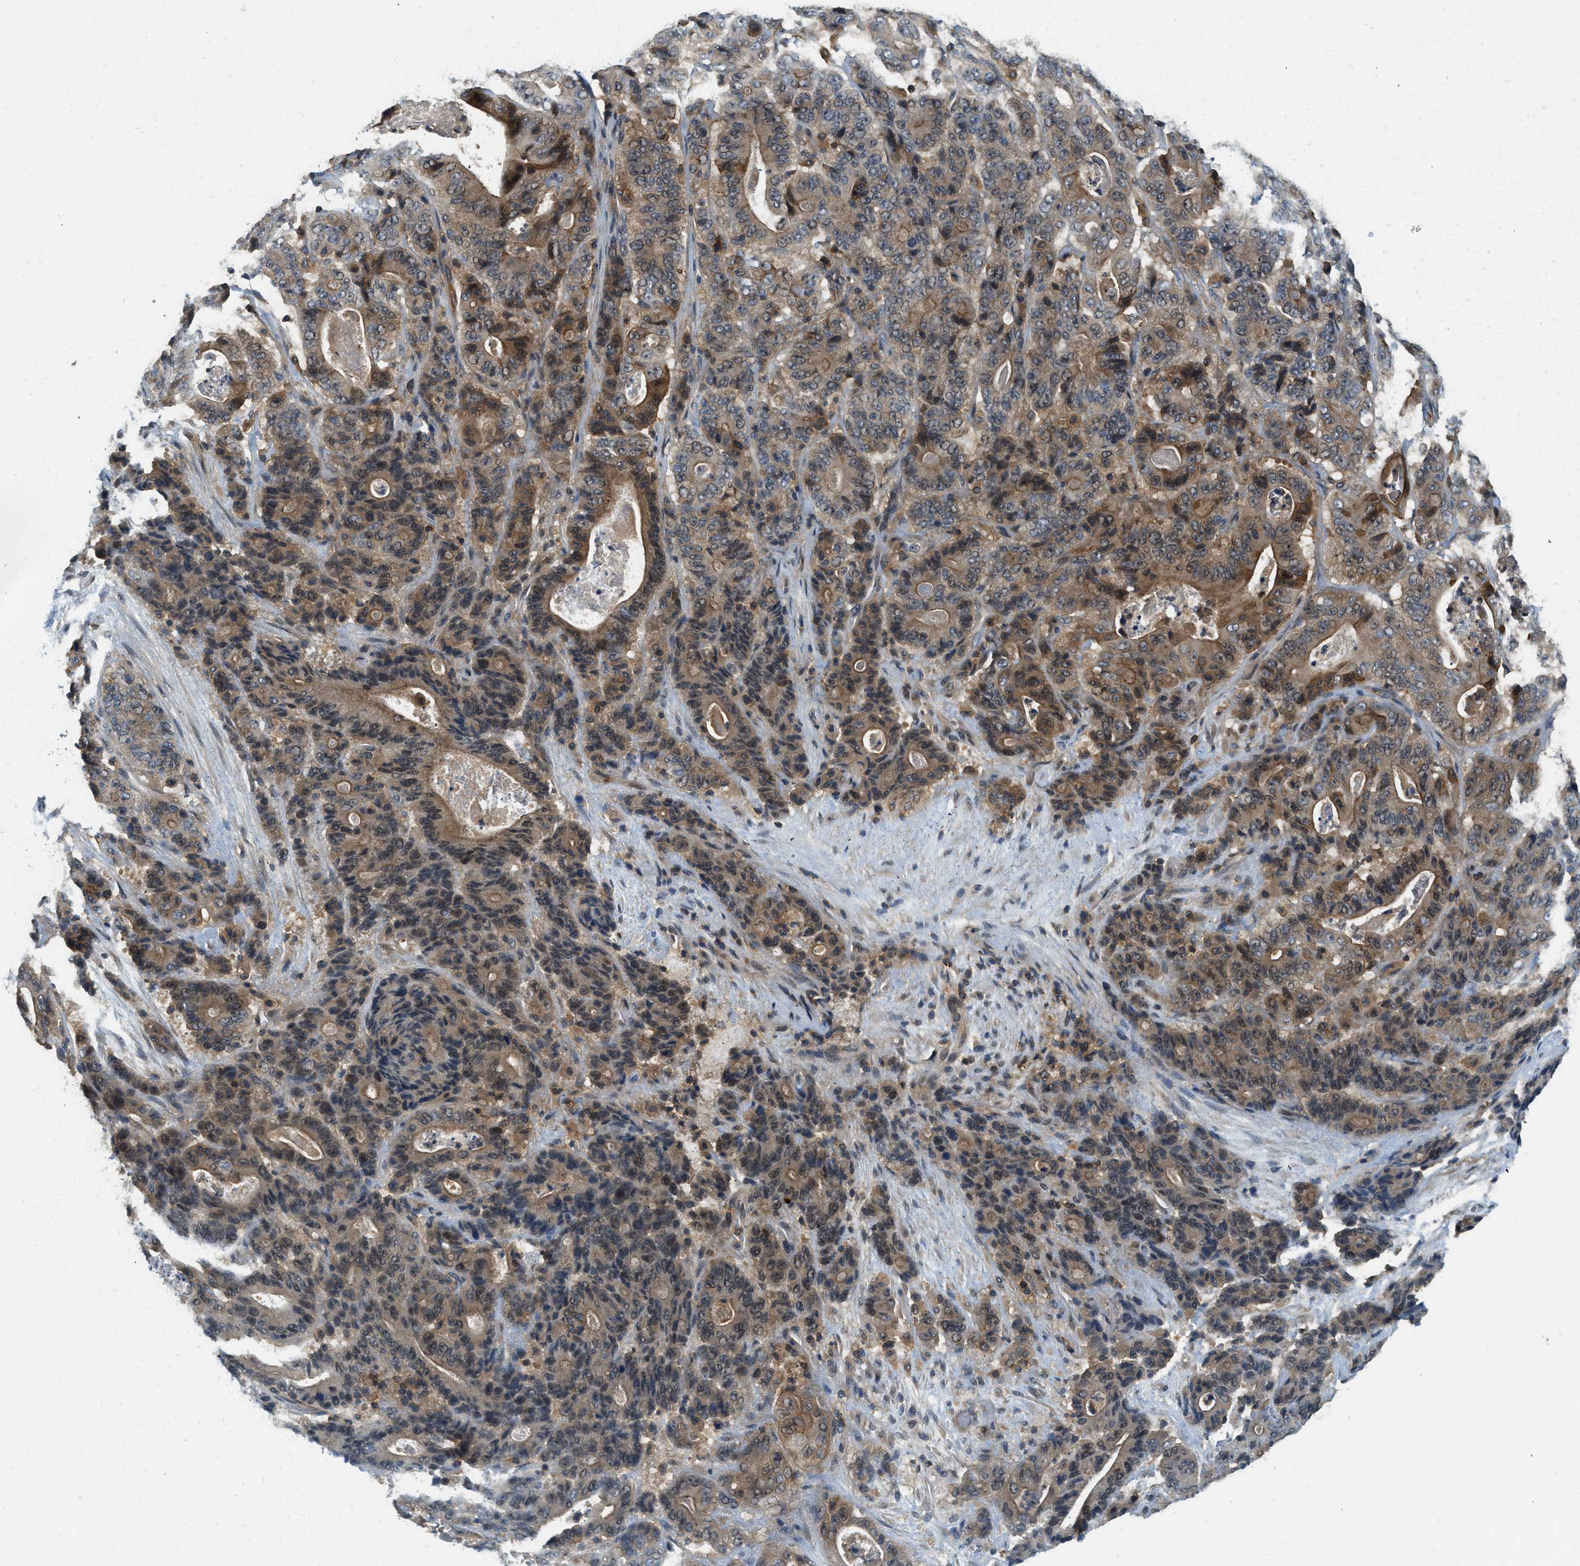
{"staining": {"intensity": "moderate", "quantity": ">75%", "location": "cytoplasmic/membranous,nuclear"}, "tissue": "stomach cancer", "cell_type": "Tumor cells", "image_type": "cancer", "snomed": [{"axis": "morphology", "description": "Adenocarcinoma, NOS"}, {"axis": "topography", "description": "Stomach"}], "caption": "A high-resolution image shows IHC staining of stomach cancer (adenocarcinoma), which shows moderate cytoplasmic/membranous and nuclear positivity in about >75% of tumor cells. (brown staining indicates protein expression, while blue staining denotes nuclei).", "gene": "GMPPB", "patient": {"sex": "female", "age": 73}}